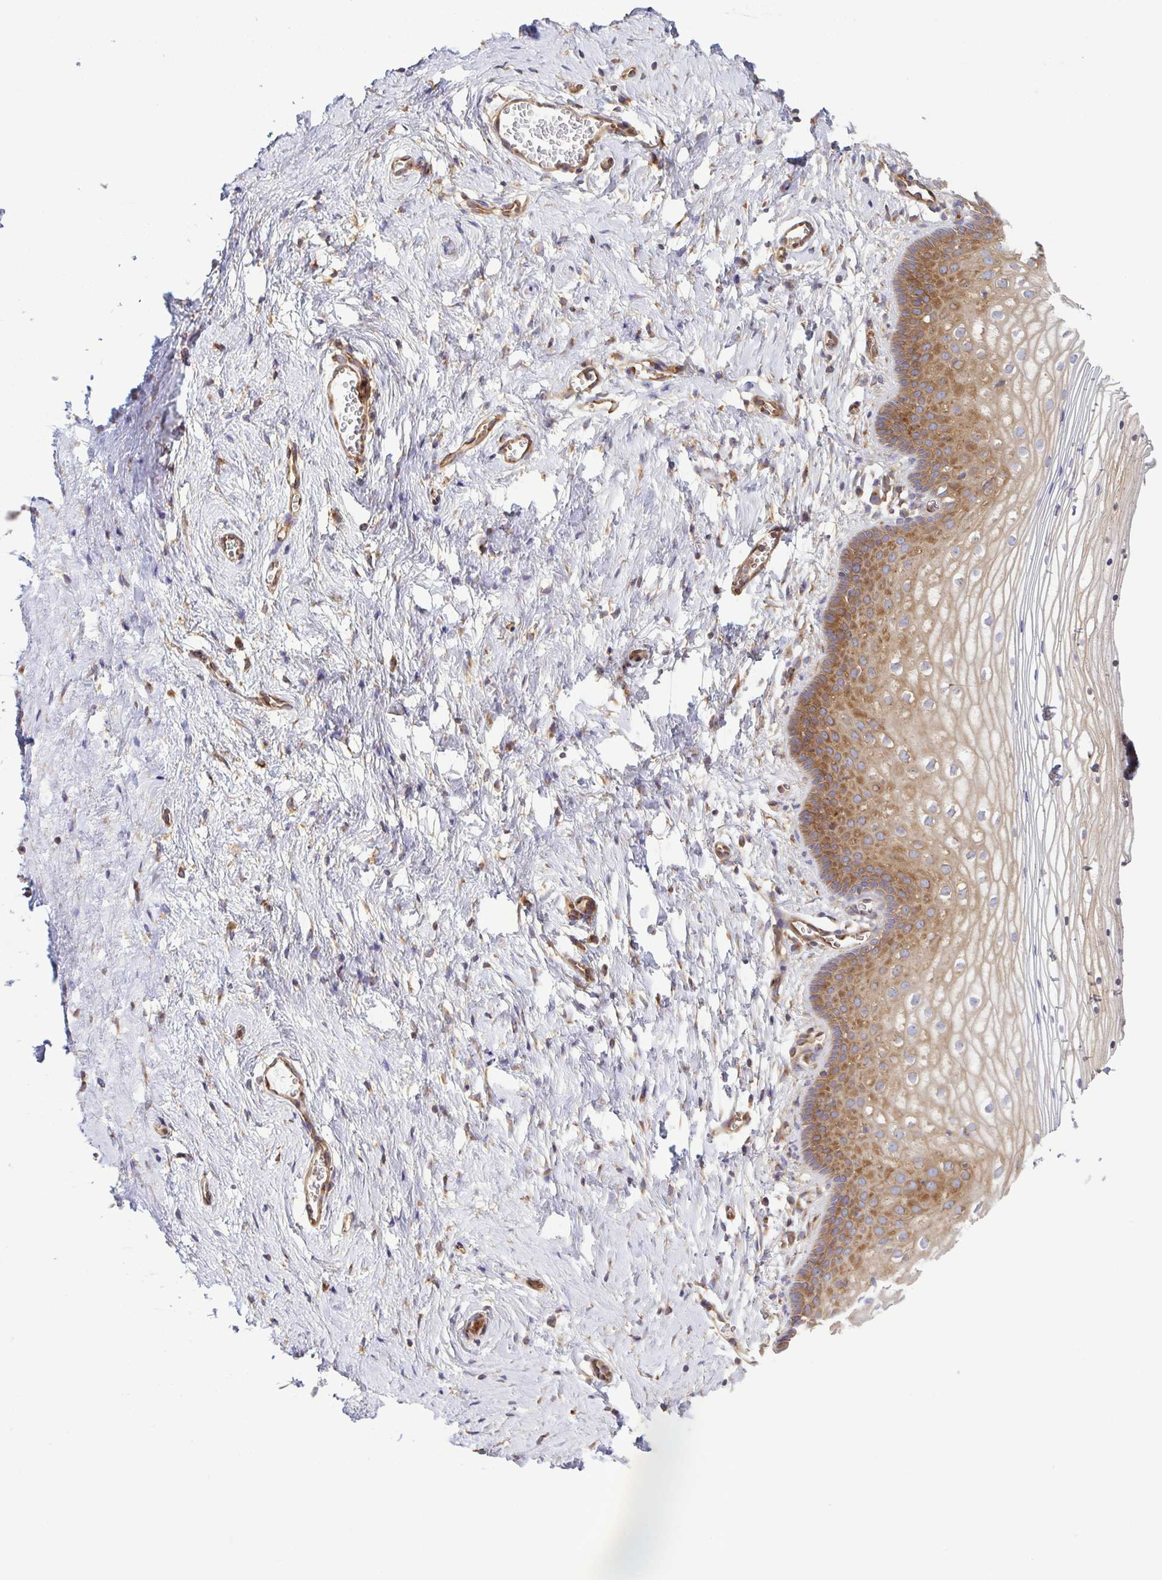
{"staining": {"intensity": "moderate", "quantity": "25%-75%", "location": "cytoplasmic/membranous"}, "tissue": "vagina", "cell_type": "Squamous epithelial cells", "image_type": "normal", "snomed": [{"axis": "morphology", "description": "Normal tissue, NOS"}, {"axis": "topography", "description": "Vagina"}], "caption": "DAB immunohistochemical staining of unremarkable vagina displays moderate cytoplasmic/membranous protein expression in approximately 25%-75% of squamous epithelial cells.", "gene": "KIF5B", "patient": {"sex": "female", "age": 56}}